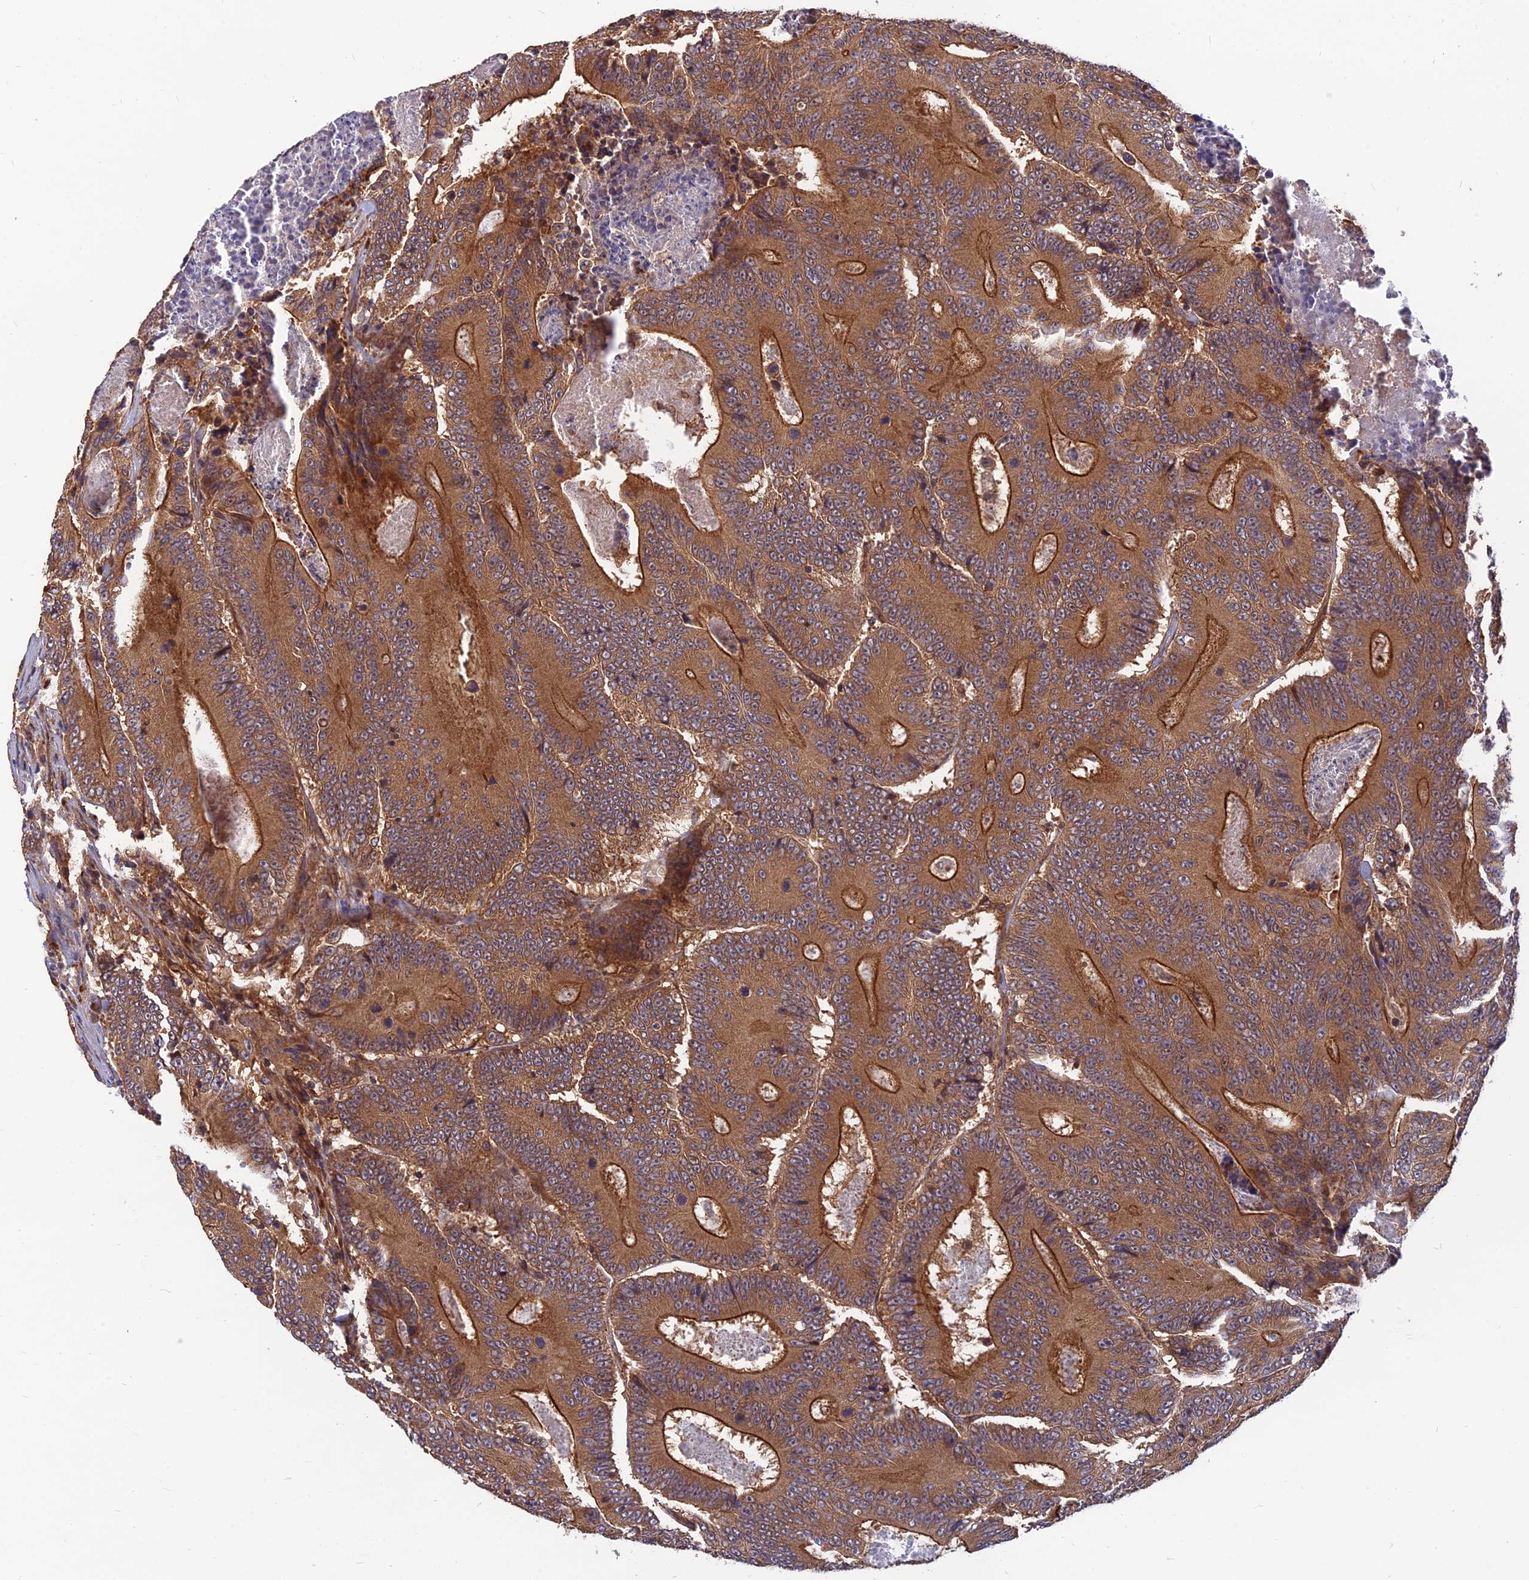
{"staining": {"intensity": "strong", "quantity": ">75%", "location": "cytoplasmic/membranous"}, "tissue": "colorectal cancer", "cell_type": "Tumor cells", "image_type": "cancer", "snomed": [{"axis": "morphology", "description": "Adenocarcinoma, NOS"}, {"axis": "topography", "description": "Colon"}], "caption": "There is high levels of strong cytoplasmic/membranous staining in tumor cells of adenocarcinoma (colorectal), as demonstrated by immunohistochemical staining (brown color).", "gene": "RELCH", "patient": {"sex": "male", "age": 83}}